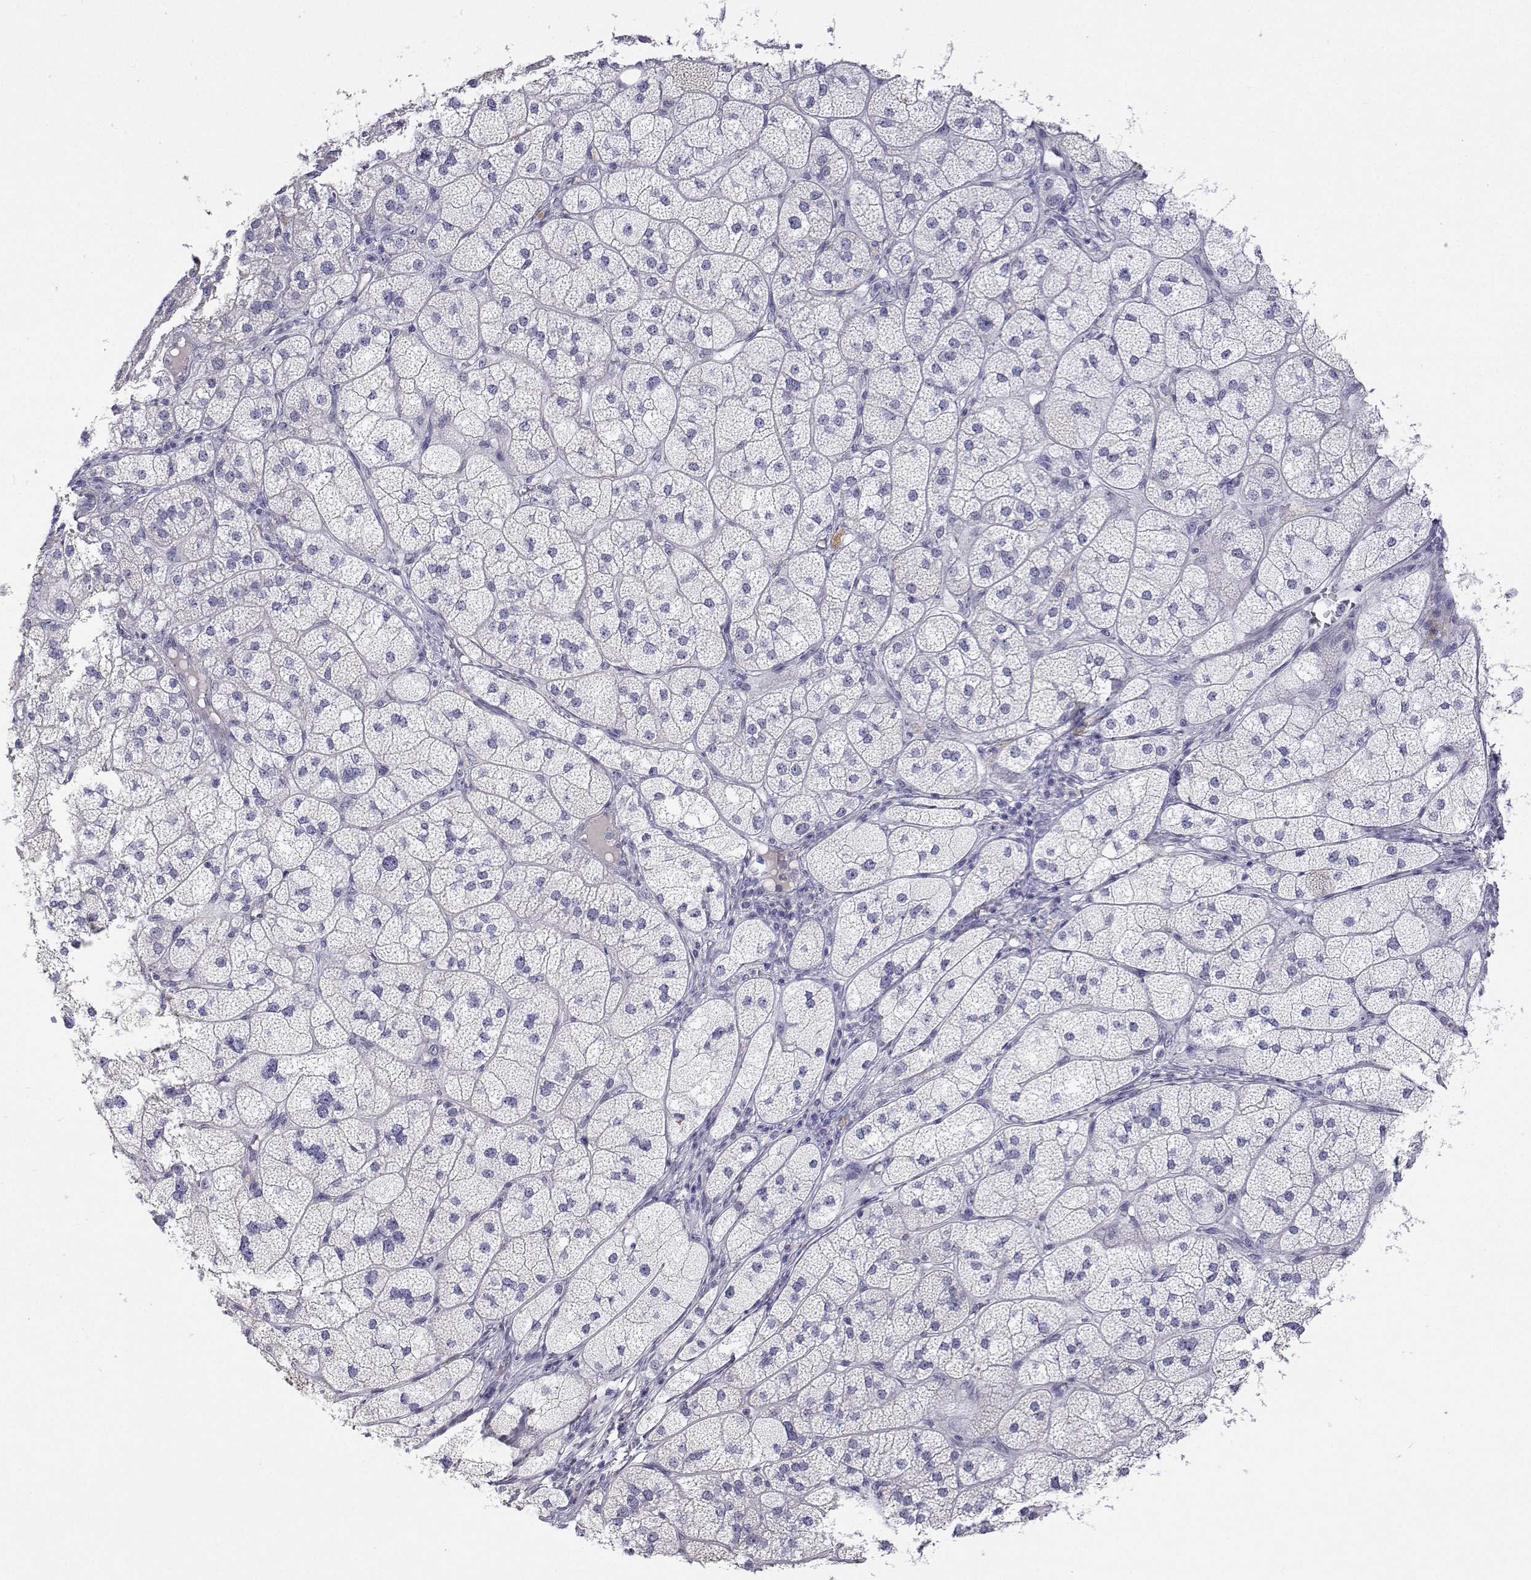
{"staining": {"intensity": "weak", "quantity": "<25%", "location": "cytoplasmic/membranous"}, "tissue": "adrenal gland", "cell_type": "Glandular cells", "image_type": "normal", "snomed": [{"axis": "morphology", "description": "Normal tissue, NOS"}, {"axis": "topography", "description": "Adrenal gland"}], "caption": "The photomicrograph displays no significant positivity in glandular cells of adrenal gland.", "gene": "ANKRD65", "patient": {"sex": "female", "age": 60}}